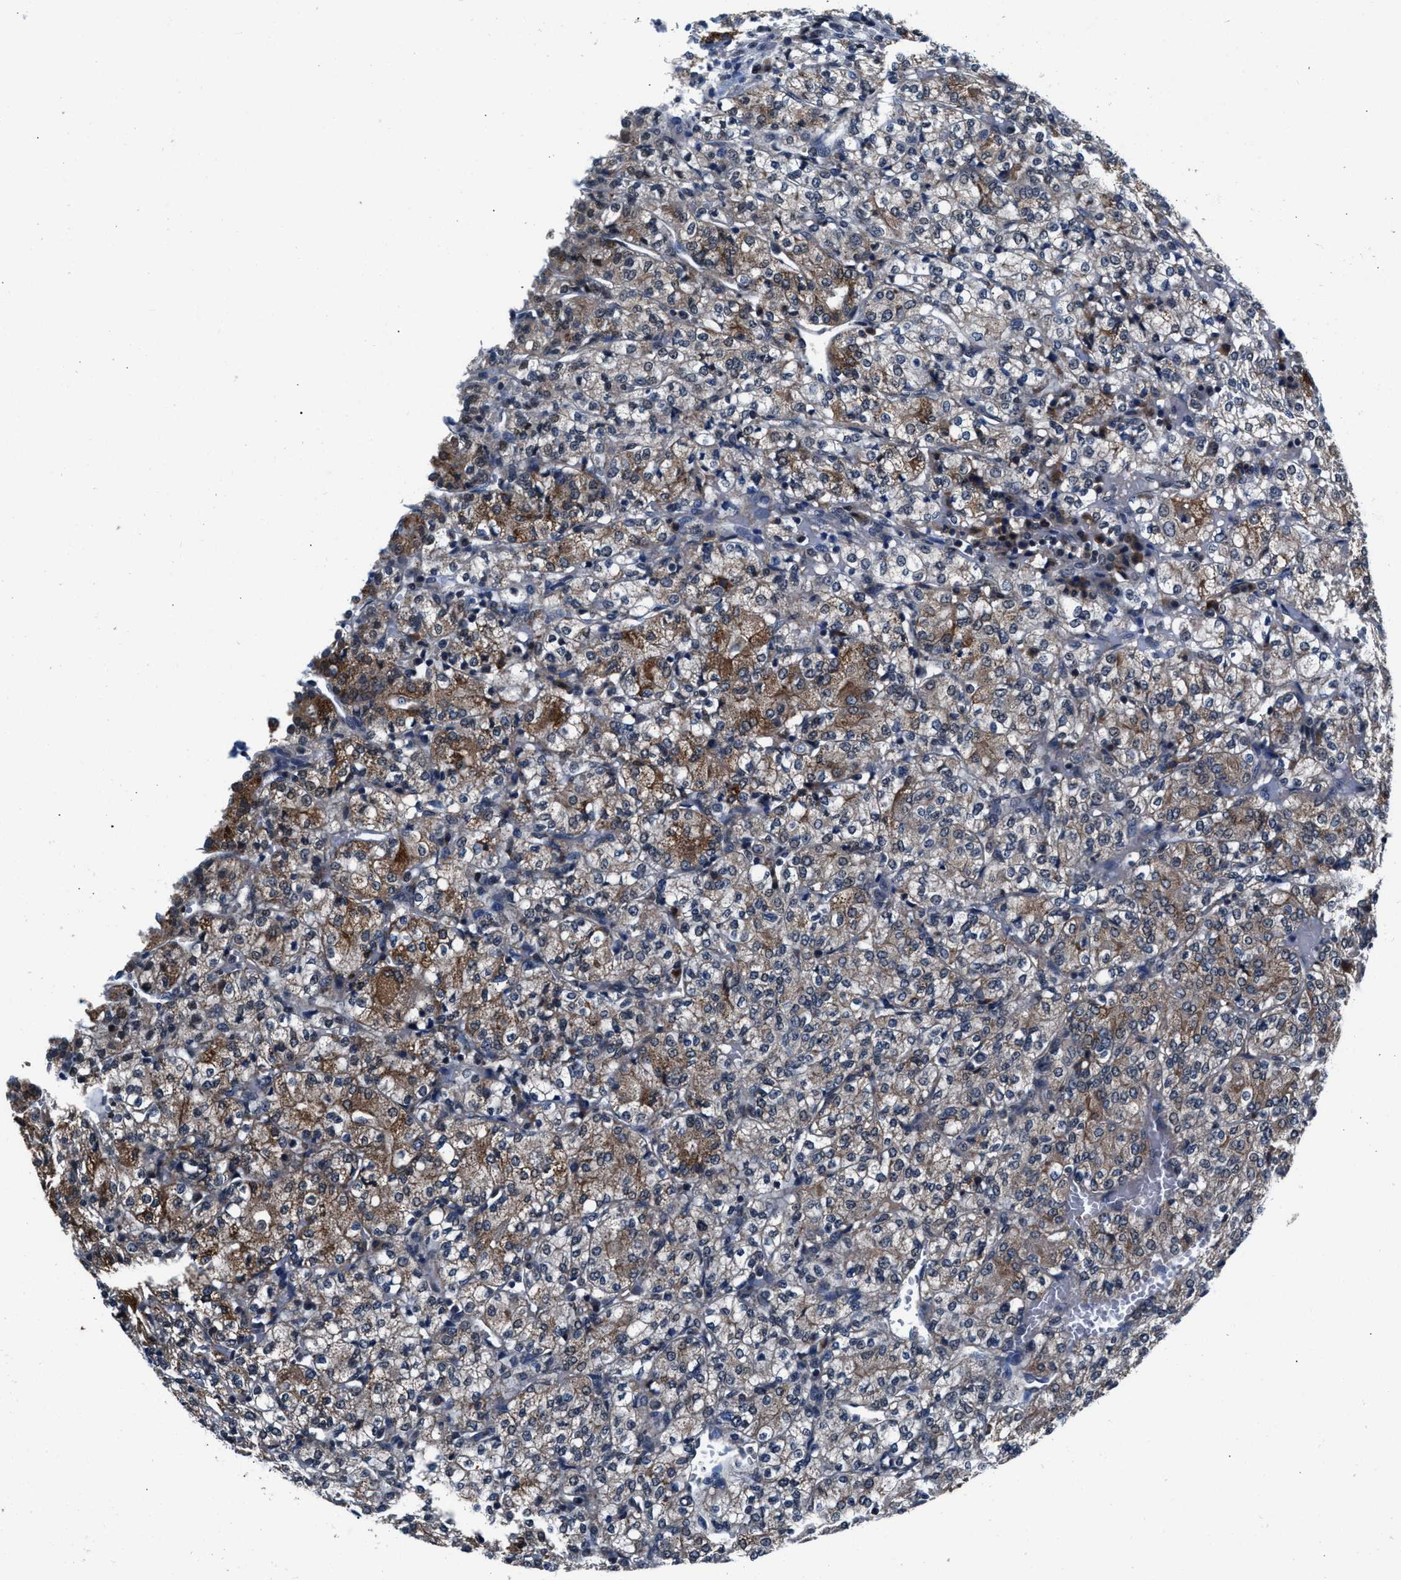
{"staining": {"intensity": "moderate", "quantity": ">75%", "location": "cytoplasmic/membranous"}, "tissue": "renal cancer", "cell_type": "Tumor cells", "image_type": "cancer", "snomed": [{"axis": "morphology", "description": "Adenocarcinoma, NOS"}, {"axis": "topography", "description": "Kidney"}], "caption": "Protein staining by IHC shows moderate cytoplasmic/membranous positivity in about >75% of tumor cells in renal cancer (adenocarcinoma).", "gene": "PRPSAP2", "patient": {"sex": "male", "age": 77}}